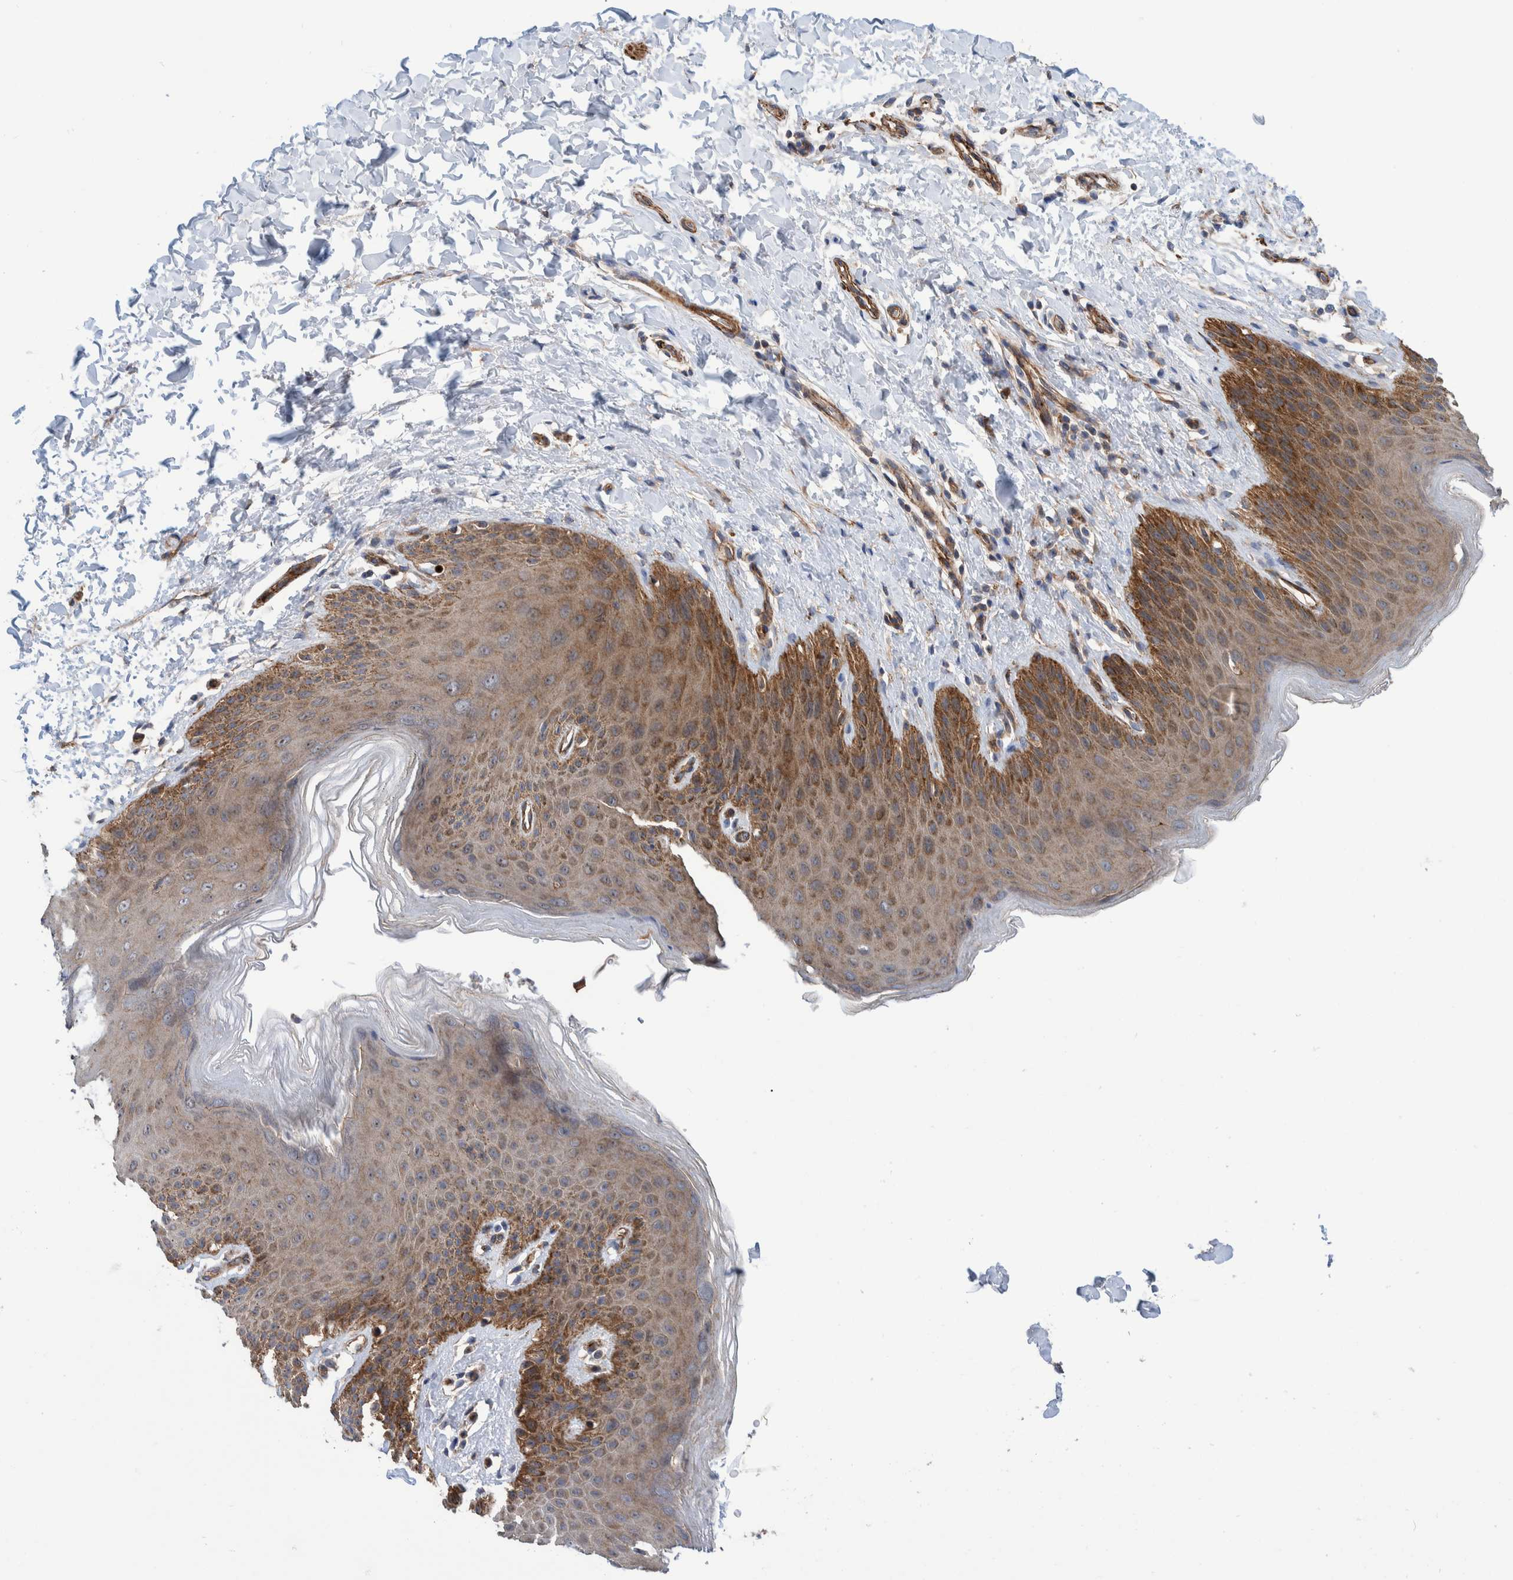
{"staining": {"intensity": "moderate", "quantity": ">75%", "location": "cytoplasmic/membranous"}, "tissue": "skin", "cell_type": "Epidermal cells", "image_type": "normal", "snomed": [{"axis": "morphology", "description": "Normal tissue, NOS"}, {"axis": "topography", "description": "Anal"}, {"axis": "topography", "description": "Peripheral nerve tissue"}], "caption": "Skin stained for a protein (brown) exhibits moderate cytoplasmic/membranous positive staining in about >75% of epidermal cells.", "gene": "ENSG00000262660", "patient": {"sex": "male", "age": 44}}